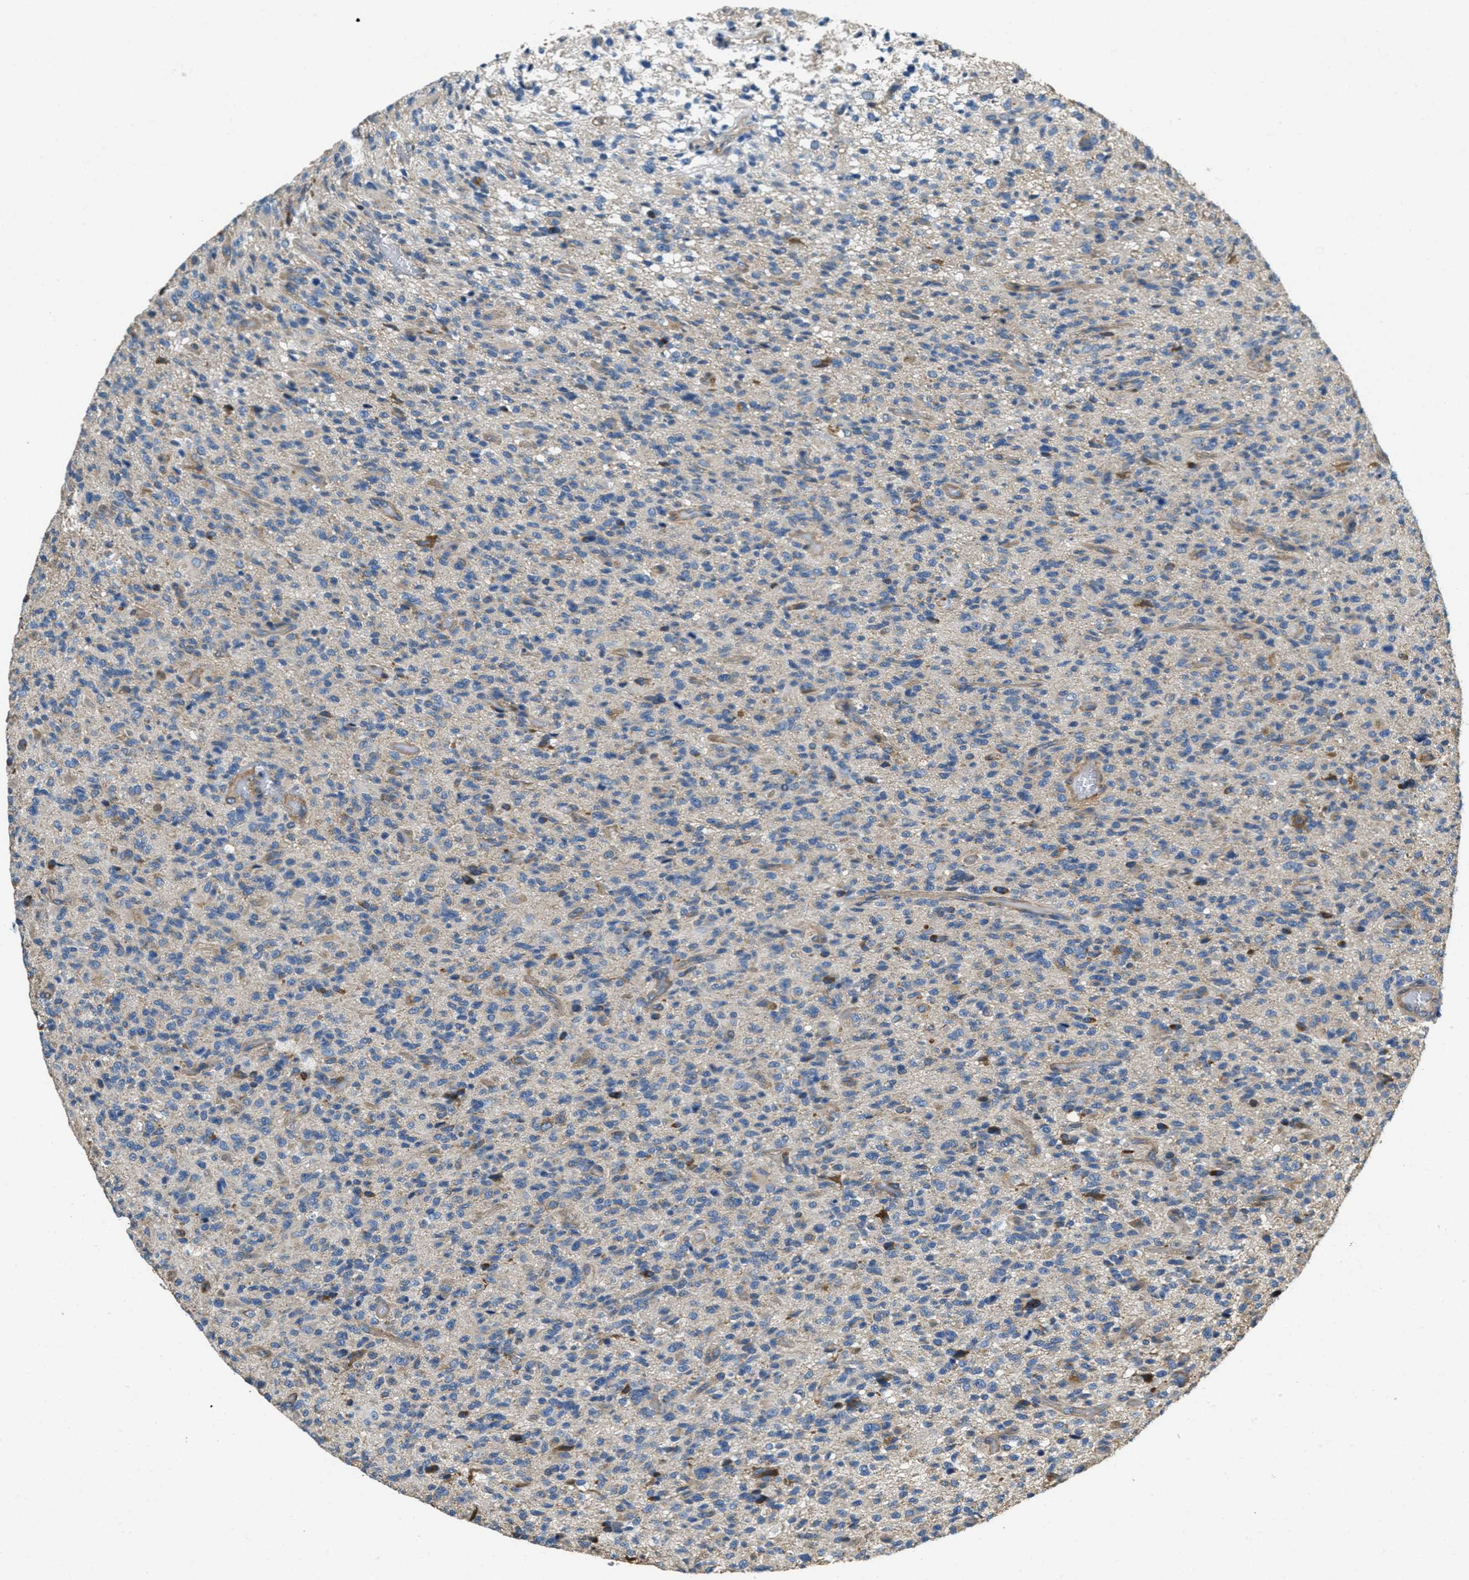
{"staining": {"intensity": "weak", "quantity": "<25%", "location": "cytoplasmic/membranous"}, "tissue": "glioma", "cell_type": "Tumor cells", "image_type": "cancer", "snomed": [{"axis": "morphology", "description": "Glioma, malignant, High grade"}, {"axis": "topography", "description": "Brain"}], "caption": "Immunohistochemistry photomicrograph of glioma stained for a protein (brown), which displays no positivity in tumor cells.", "gene": "TOMM70", "patient": {"sex": "male", "age": 71}}